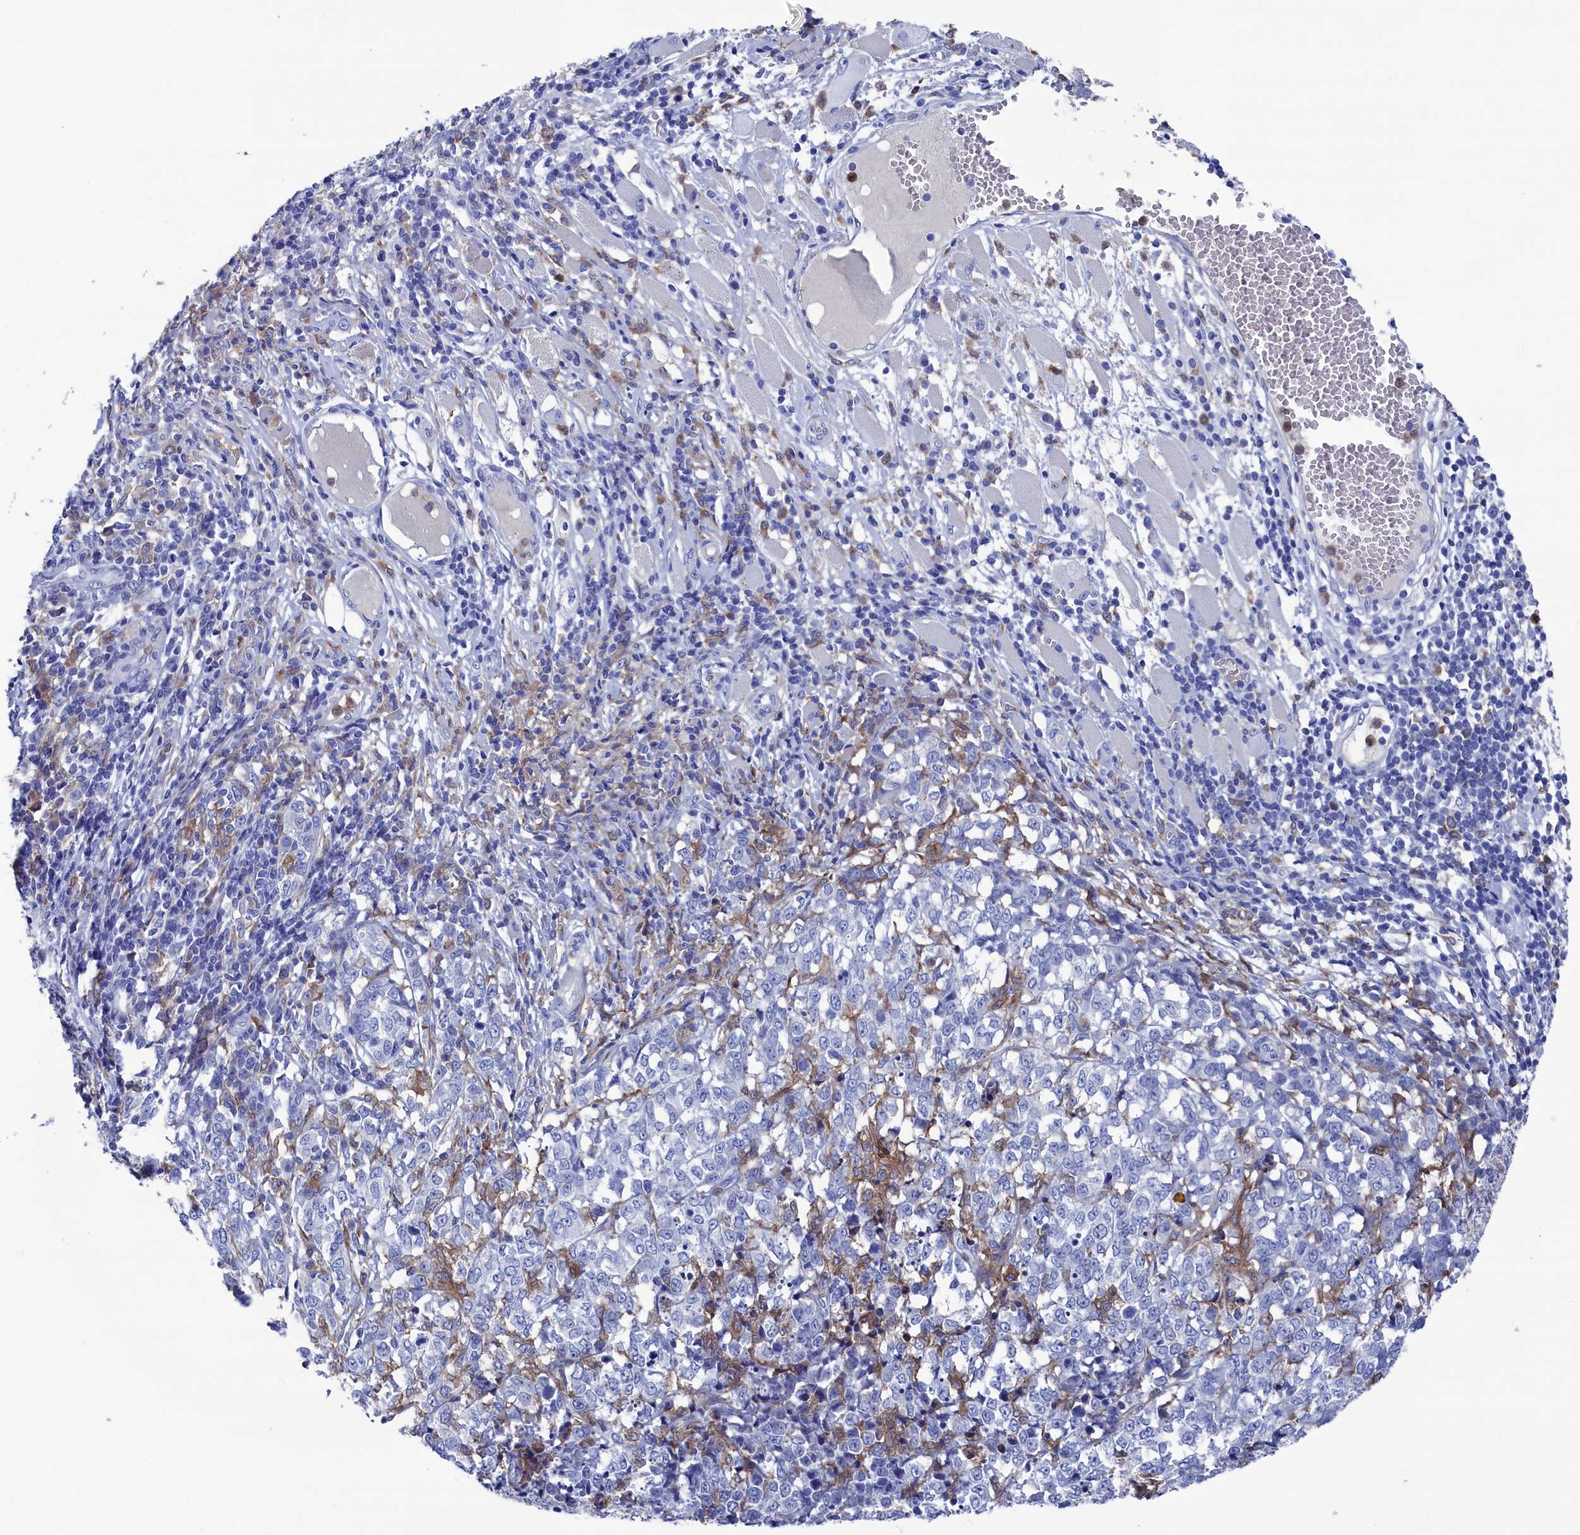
{"staining": {"intensity": "negative", "quantity": "none", "location": "none"}, "tissue": "melanoma", "cell_type": "Tumor cells", "image_type": "cancer", "snomed": [{"axis": "morphology", "description": "Malignant melanoma, NOS"}, {"axis": "topography", "description": "Skin"}], "caption": "Immunohistochemistry (IHC) of human melanoma demonstrates no positivity in tumor cells.", "gene": "TYROBP", "patient": {"sex": "female", "age": 72}}